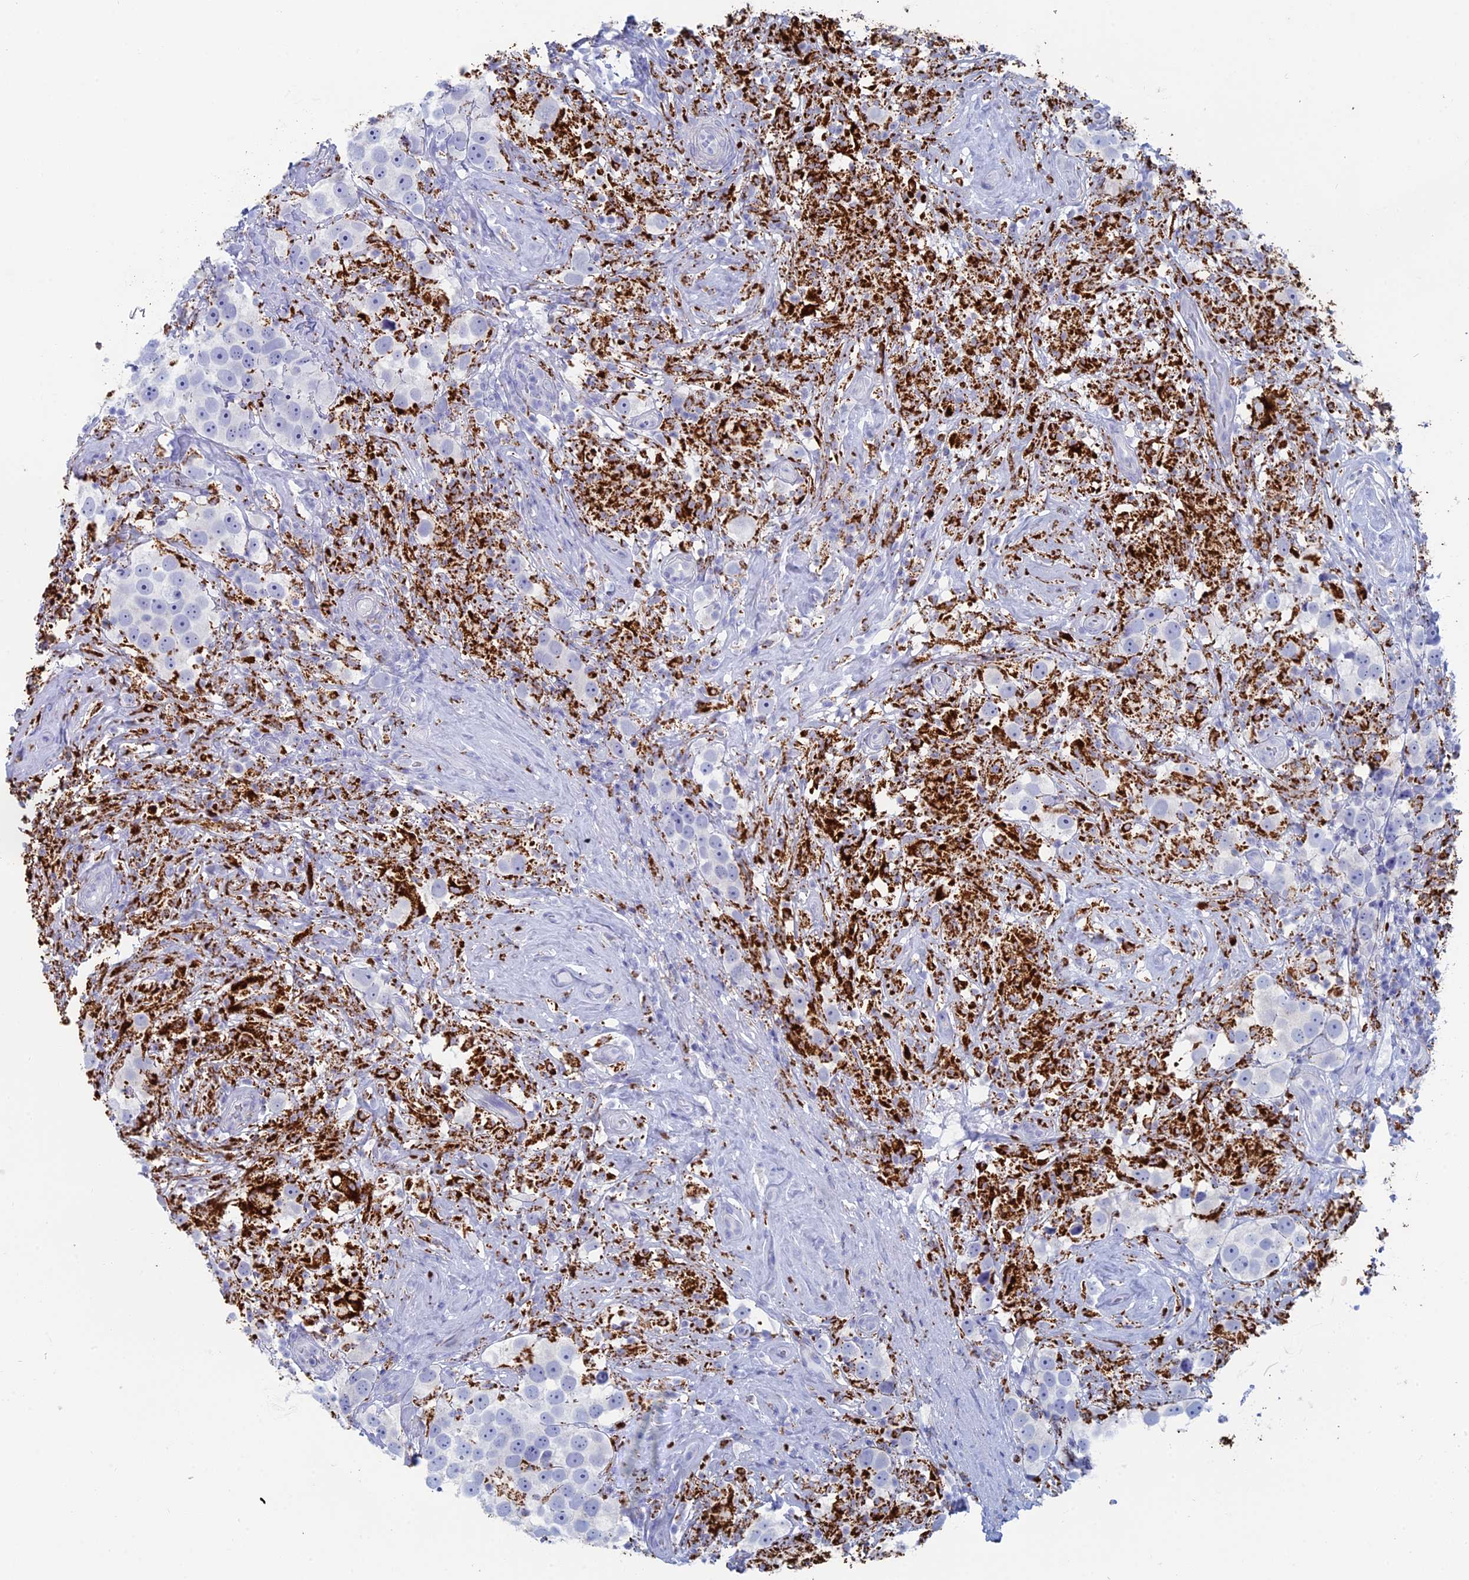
{"staining": {"intensity": "negative", "quantity": "none", "location": "none"}, "tissue": "testis cancer", "cell_type": "Tumor cells", "image_type": "cancer", "snomed": [{"axis": "morphology", "description": "Seminoma, NOS"}, {"axis": "topography", "description": "Testis"}], "caption": "Protein analysis of seminoma (testis) demonstrates no significant staining in tumor cells.", "gene": "ALMS1", "patient": {"sex": "male", "age": 49}}